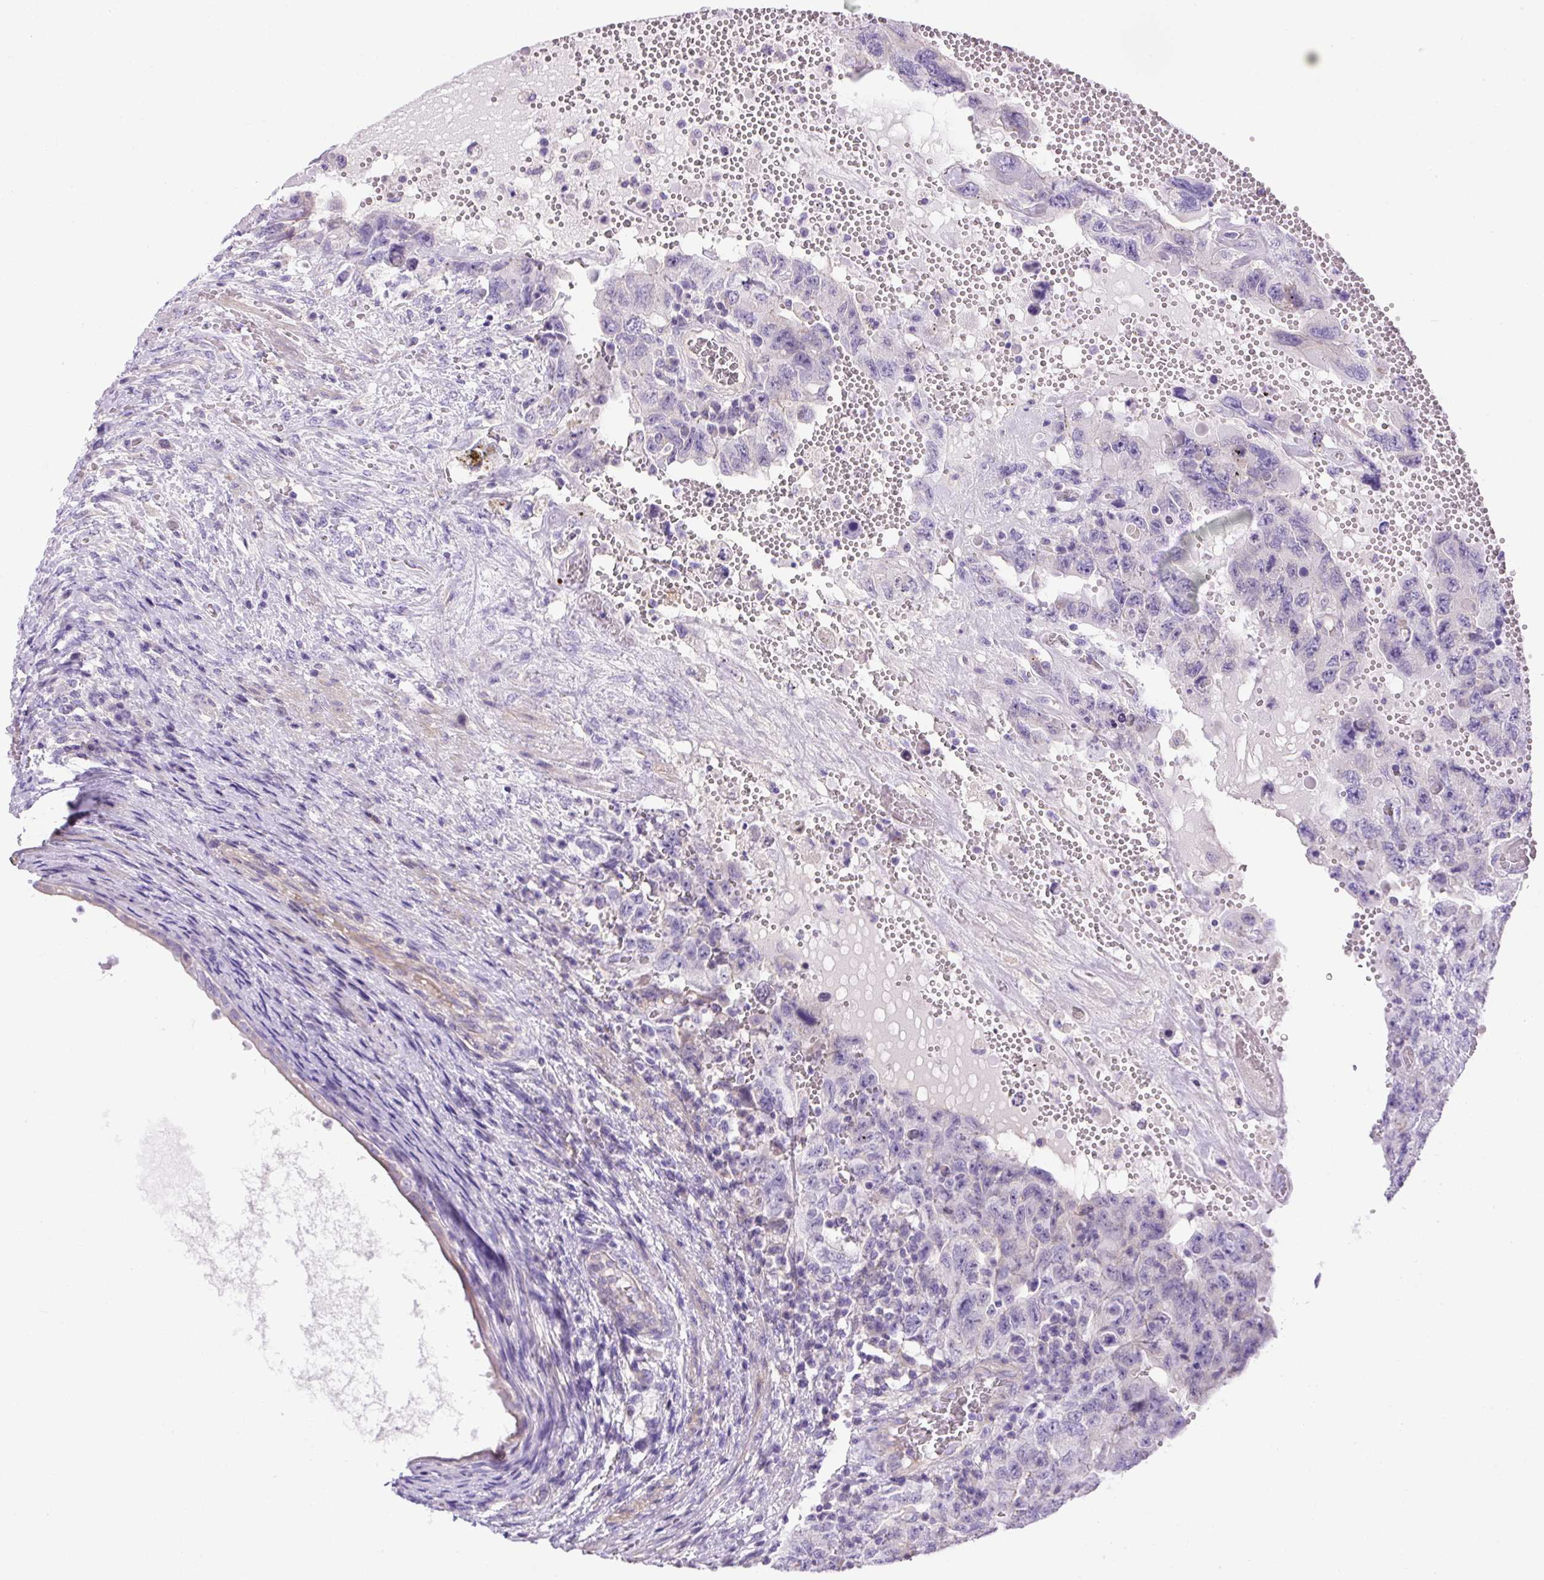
{"staining": {"intensity": "negative", "quantity": "none", "location": "none"}, "tissue": "testis cancer", "cell_type": "Tumor cells", "image_type": "cancer", "snomed": [{"axis": "morphology", "description": "Carcinoma, Embryonal, NOS"}, {"axis": "topography", "description": "Testis"}], "caption": "Immunohistochemical staining of human embryonal carcinoma (testis) displays no significant staining in tumor cells.", "gene": "NPTN", "patient": {"sex": "male", "age": 26}}